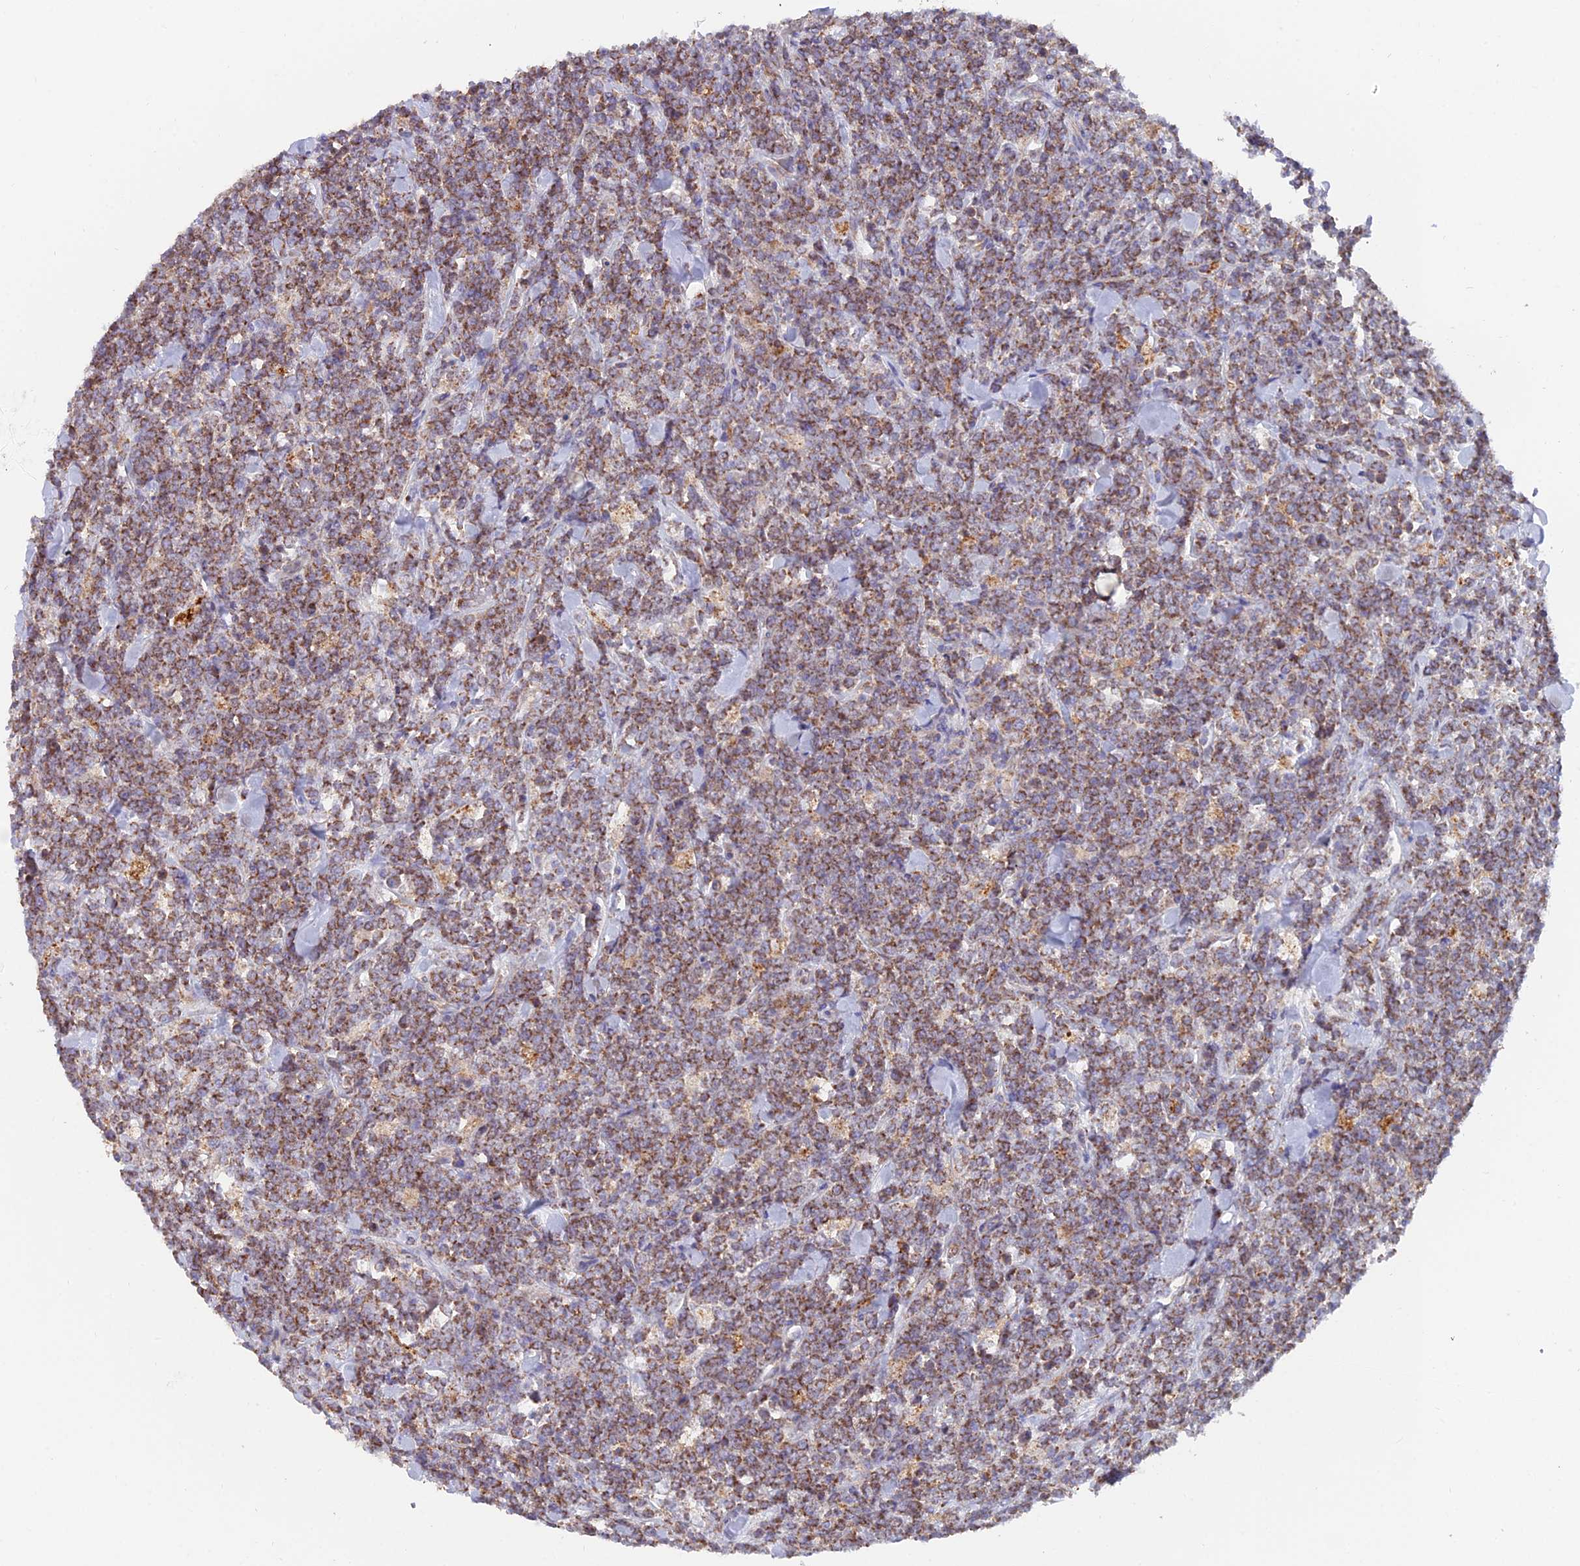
{"staining": {"intensity": "moderate", "quantity": ">75%", "location": "cytoplasmic/membranous"}, "tissue": "lymphoma", "cell_type": "Tumor cells", "image_type": "cancer", "snomed": [{"axis": "morphology", "description": "Malignant lymphoma, non-Hodgkin's type, High grade"}, {"axis": "topography", "description": "Small intestine"}], "caption": "The image exhibits staining of high-grade malignant lymphoma, non-Hodgkin's type, revealing moderate cytoplasmic/membranous protein expression (brown color) within tumor cells.", "gene": "TBC1D20", "patient": {"sex": "male", "age": 8}}